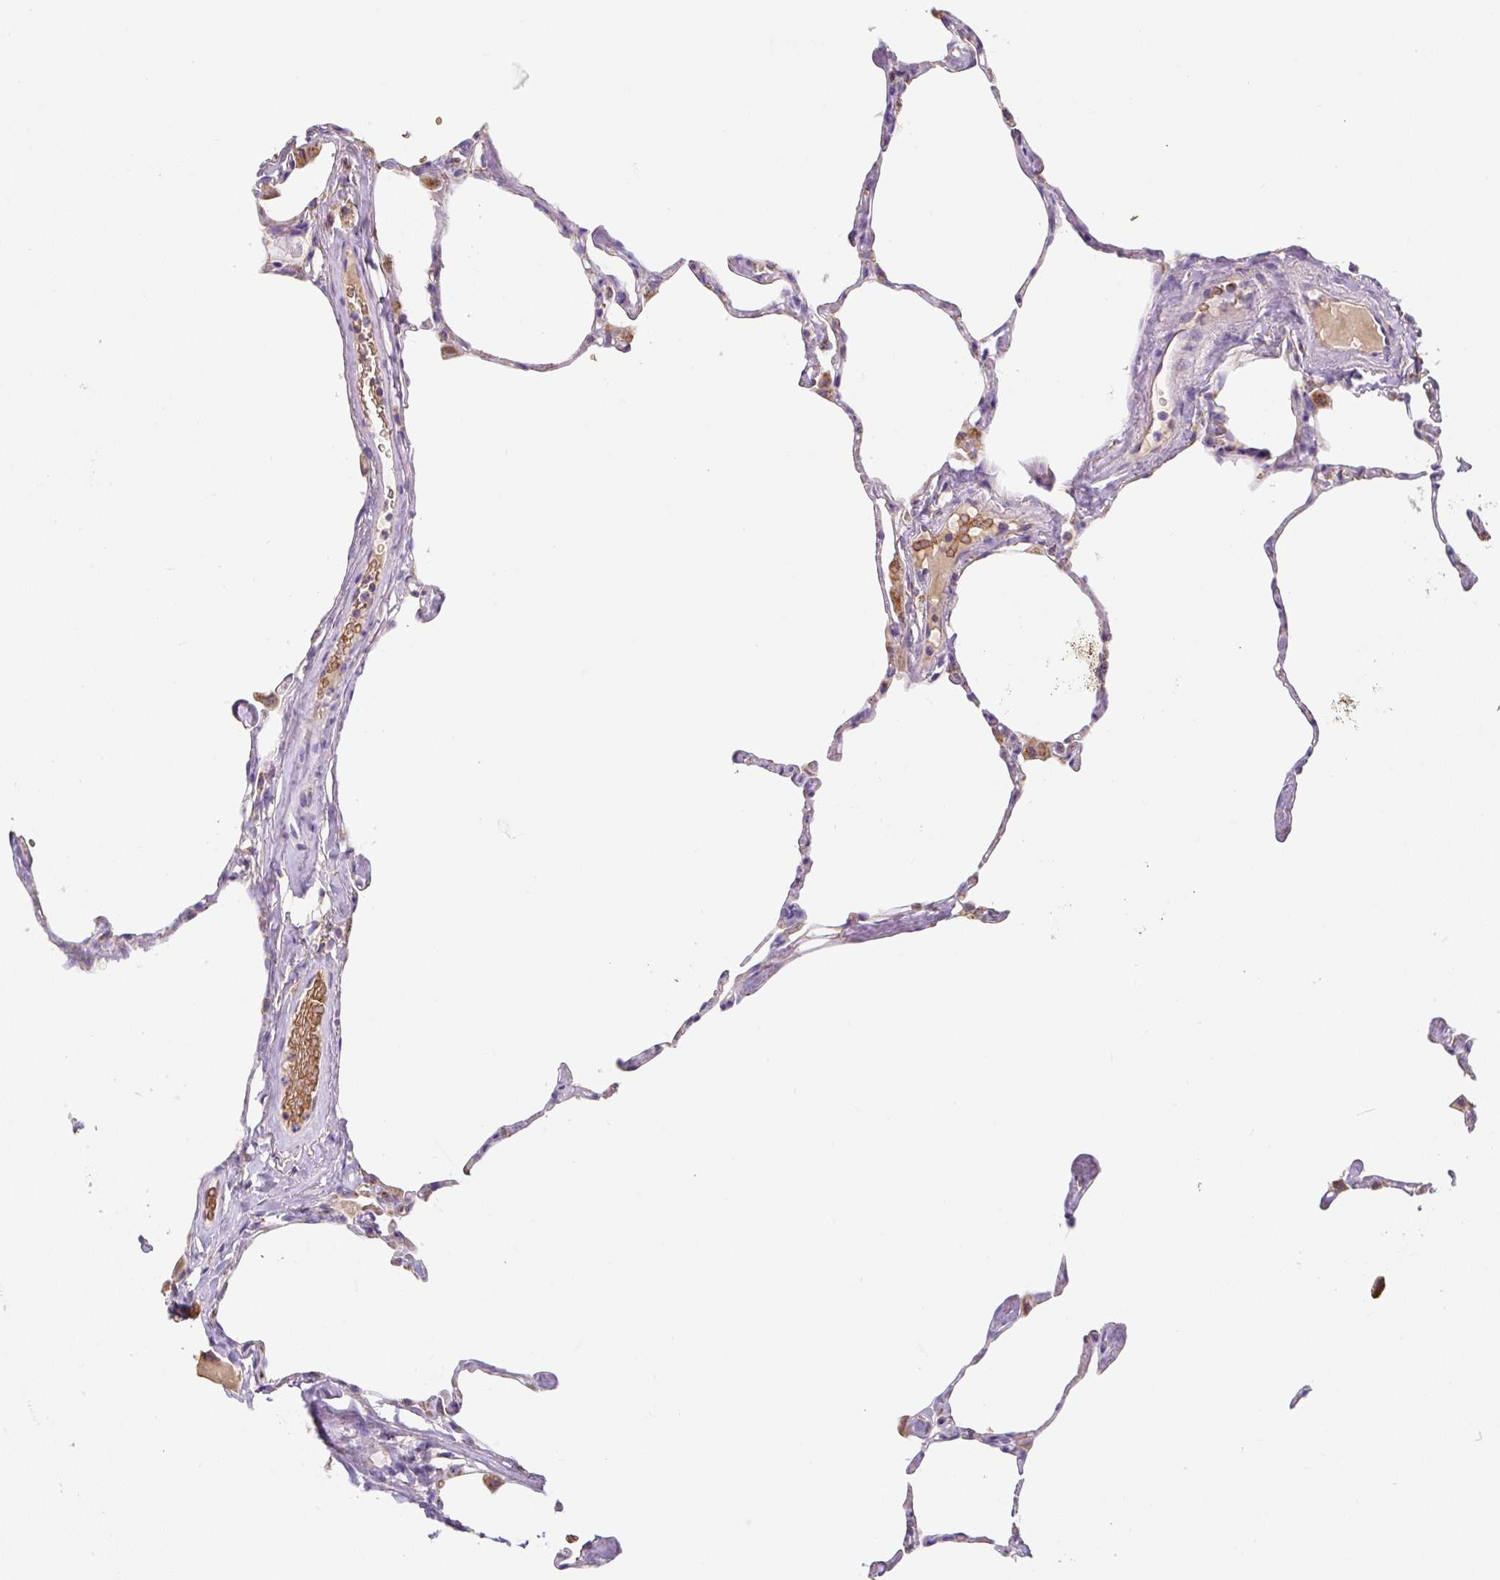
{"staining": {"intensity": "moderate", "quantity": ">75%", "location": "cytoplasmic/membranous"}, "tissue": "lung", "cell_type": "Alveolar cells", "image_type": "normal", "snomed": [{"axis": "morphology", "description": "Normal tissue, NOS"}, {"axis": "topography", "description": "Lung"}], "caption": "Brown immunohistochemical staining in benign human lung exhibits moderate cytoplasmic/membranous staining in about >75% of alveolar cells.", "gene": "MT", "patient": {"sex": "male", "age": 65}}